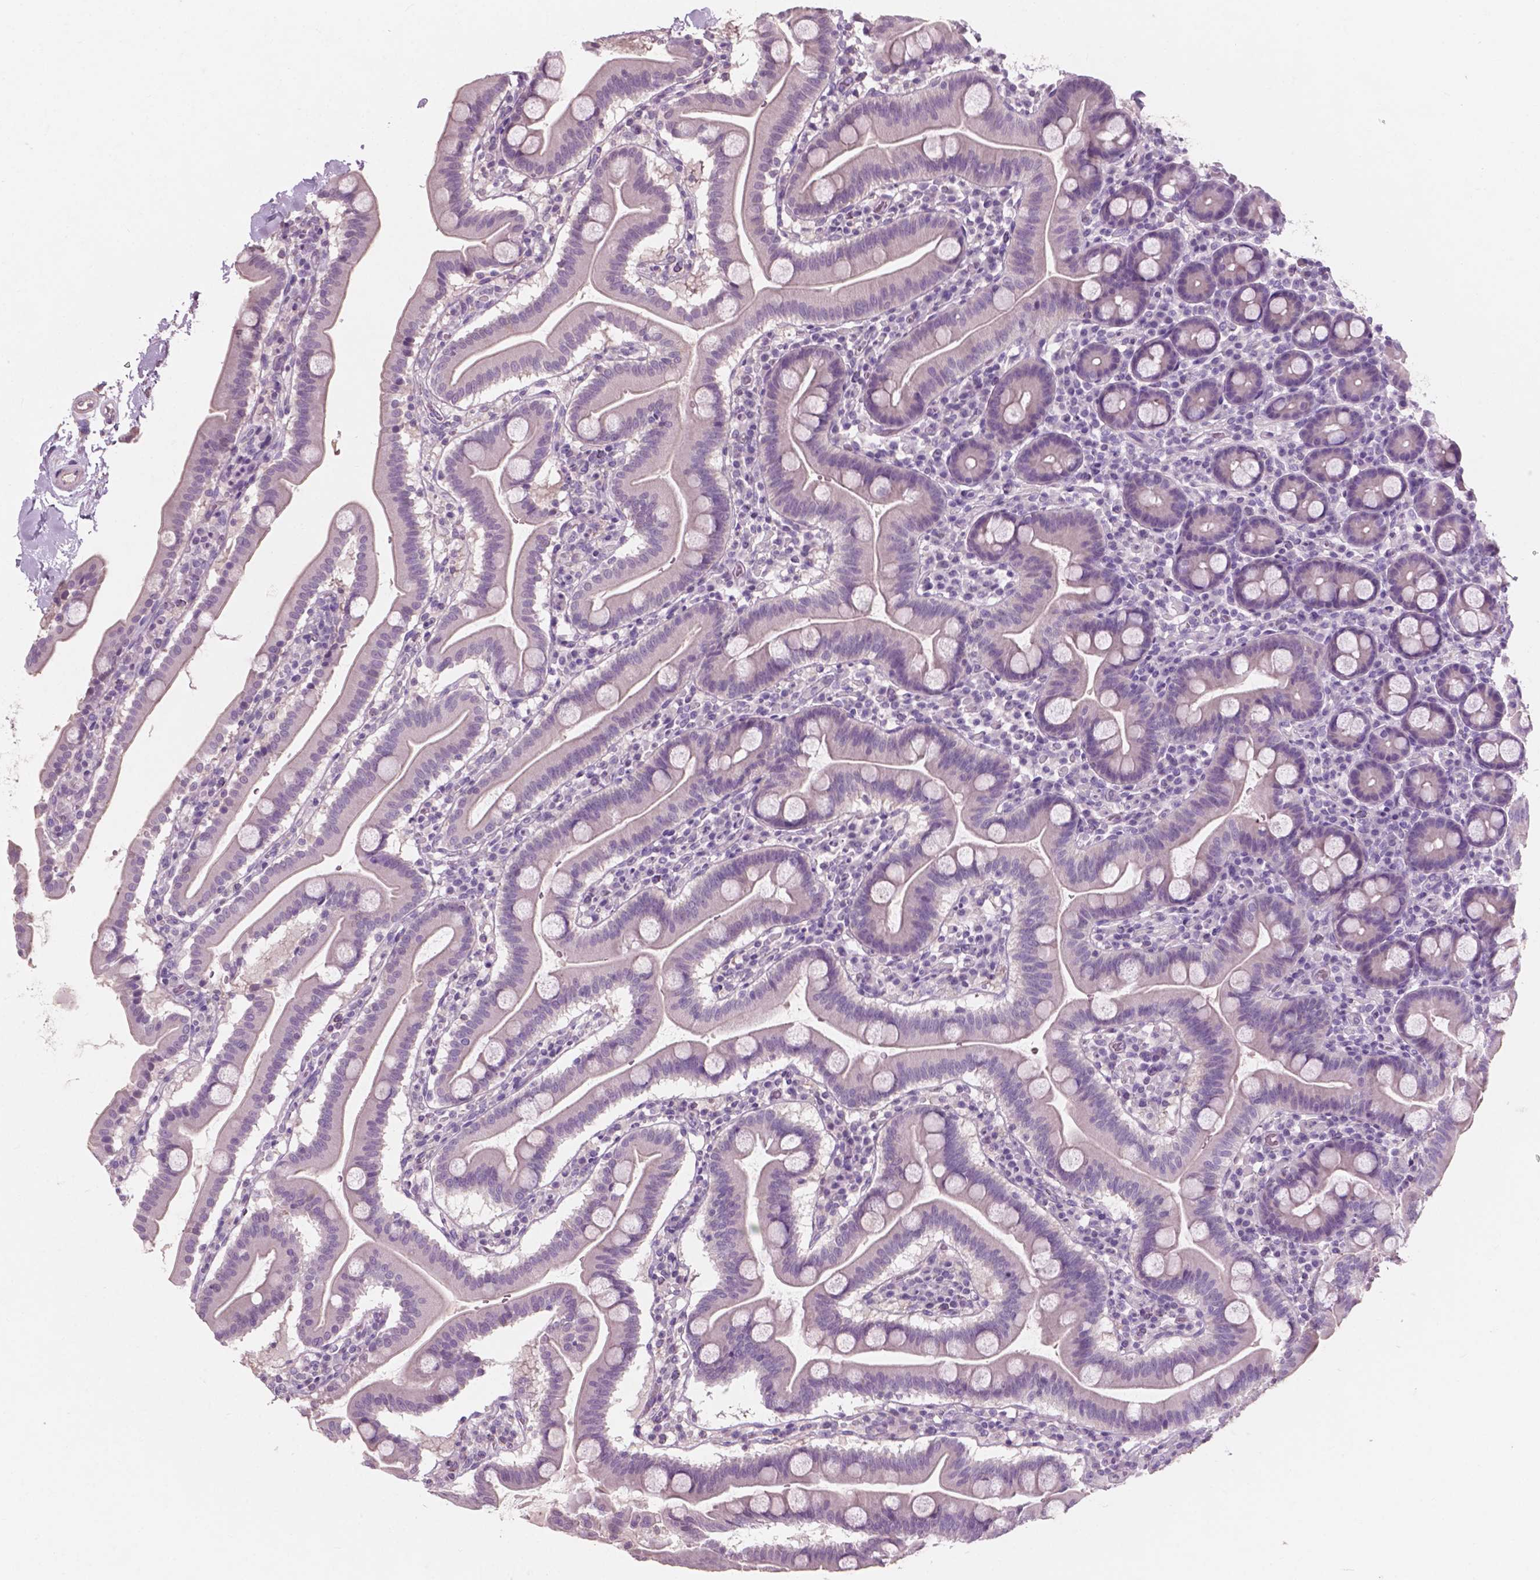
{"staining": {"intensity": "negative", "quantity": "none", "location": "none"}, "tissue": "duodenum", "cell_type": "Glandular cells", "image_type": "normal", "snomed": [{"axis": "morphology", "description": "Normal tissue, NOS"}, {"axis": "topography", "description": "Pancreas"}, {"axis": "topography", "description": "Duodenum"}], "caption": "DAB (3,3'-diaminobenzidine) immunohistochemical staining of normal human duodenum displays no significant expression in glandular cells. Nuclei are stained in blue.", "gene": "AWAT1", "patient": {"sex": "male", "age": 59}}